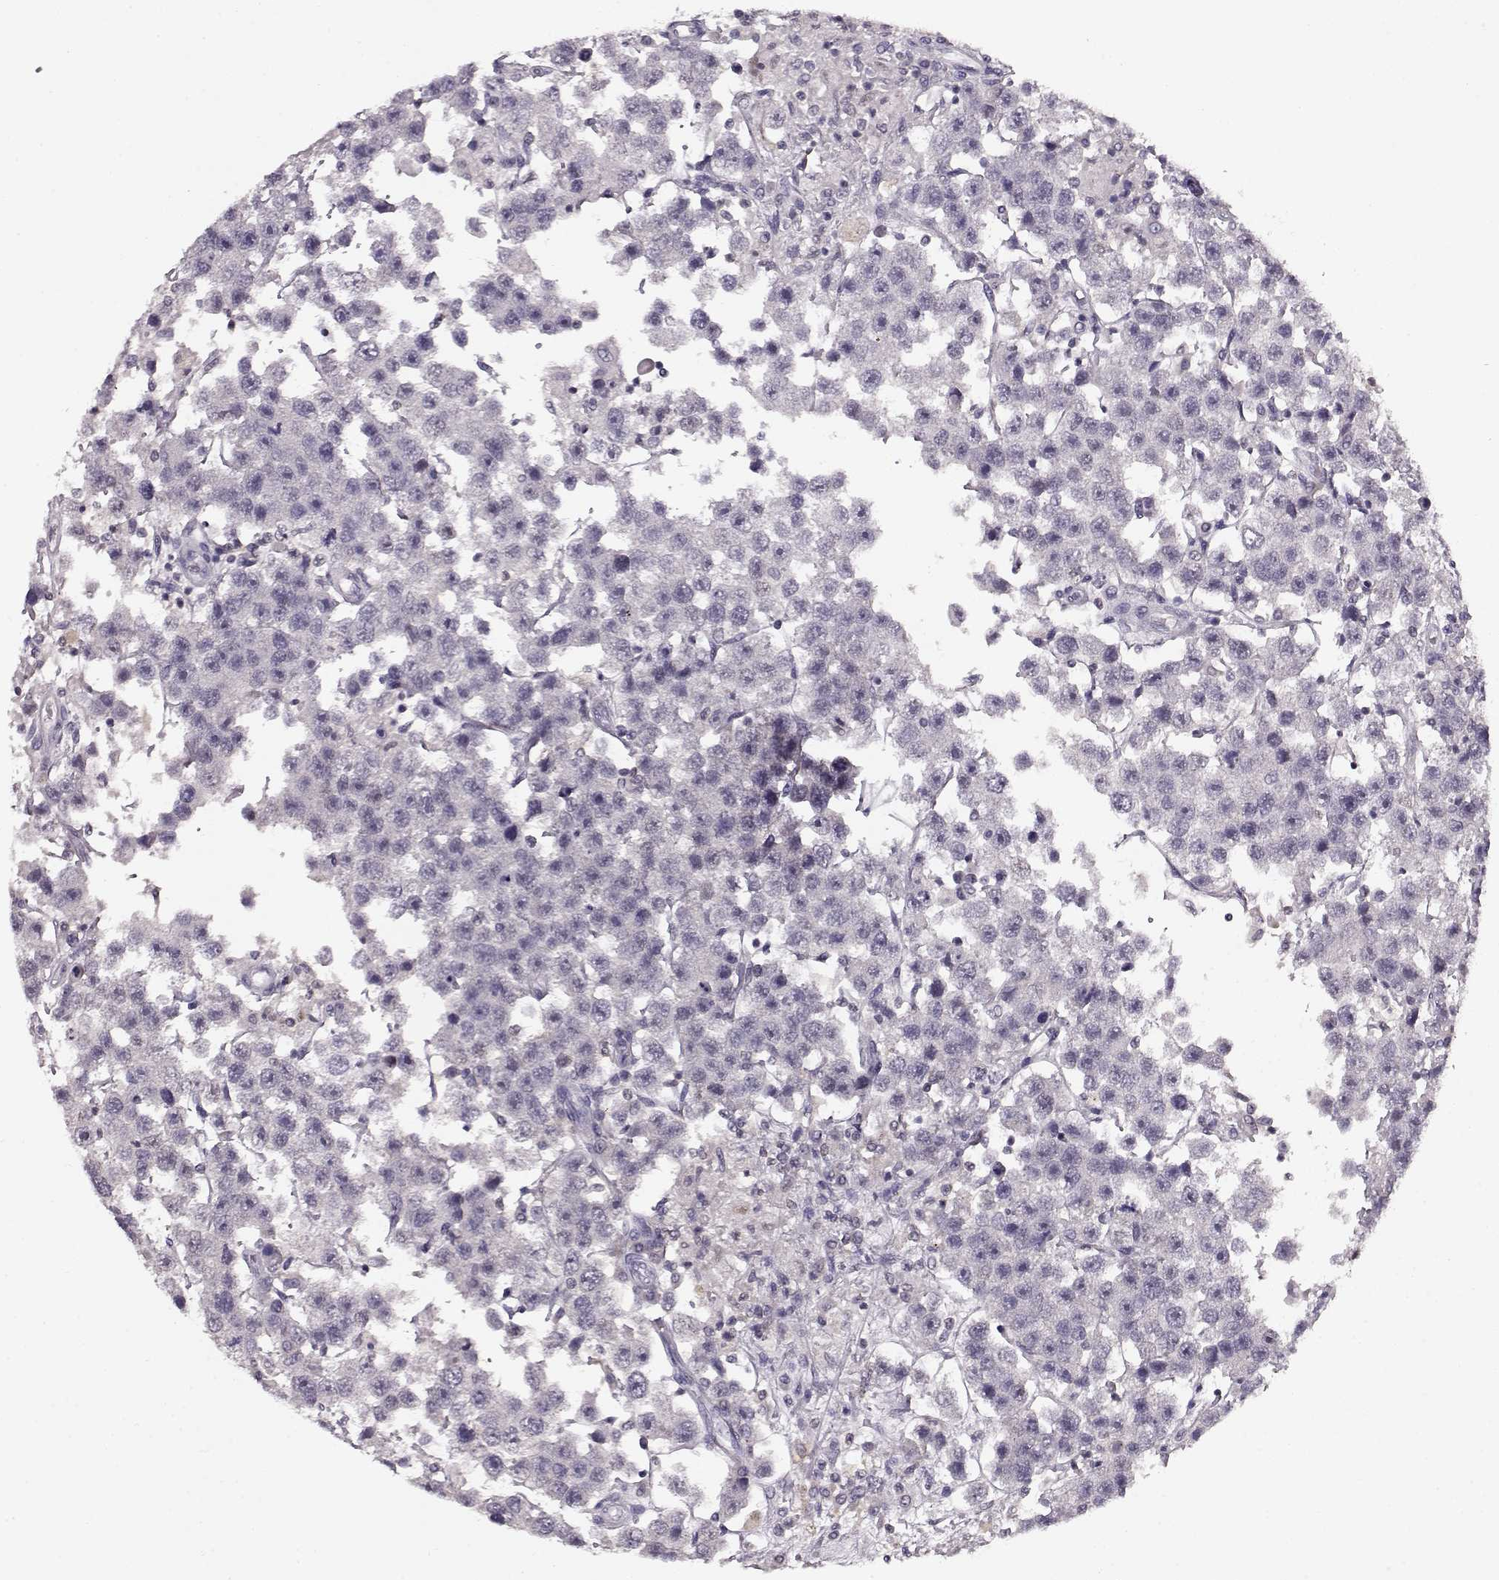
{"staining": {"intensity": "negative", "quantity": "none", "location": "none"}, "tissue": "testis cancer", "cell_type": "Tumor cells", "image_type": "cancer", "snomed": [{"axis": "morphology", "description": "Seminoma, NOS"}, {"axis": "topography", "description": "Testis"}], "caption": "Image shows no protein positivity in tumor cells of testis cancer (seminoma) tissue.", "gene": "RP1L1", "patient": {"sex": "male", "age": 45}}